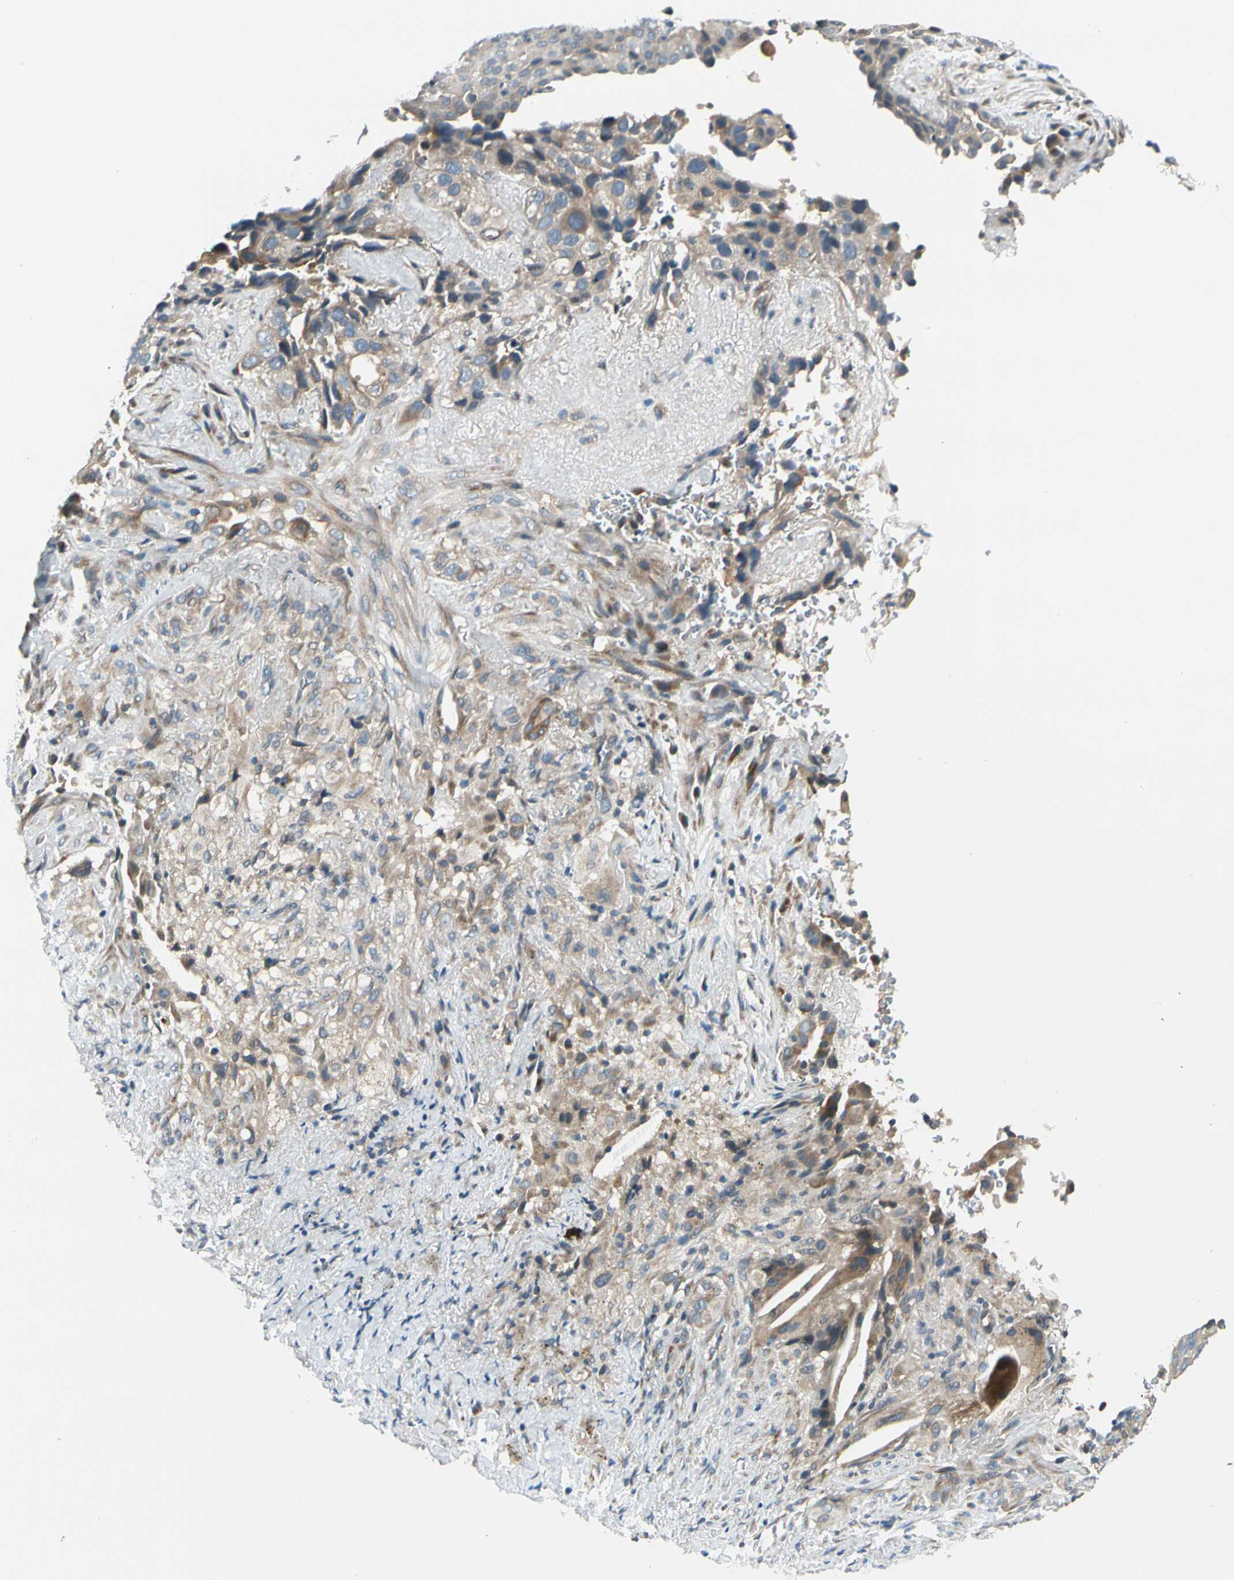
{"staining": {"intensity": "moderate", "quantity": ">75%", "location": "cytoplasmic/membranous"}, "tissue": "lung cancer", "cell_type": "Tumor cells", "image_type": "cancer", "snomed": [{"axis": "morphology", "description": "Squamous cell carcinoma, NOS"}, {"axis": "topography", "description": "Lung"}], "caption": "DAB (3,3'-diaminobenzidine) immunohistochemical staining of human lung cancer shows moderate cytoplasmic/membranous protein staining in about >75% of tumor cells. The protein of interest is shown in brown color, while the nuclei are stained blue.", "gene": "BNIP1", "patient": {"sex": "male", "age": 54}}